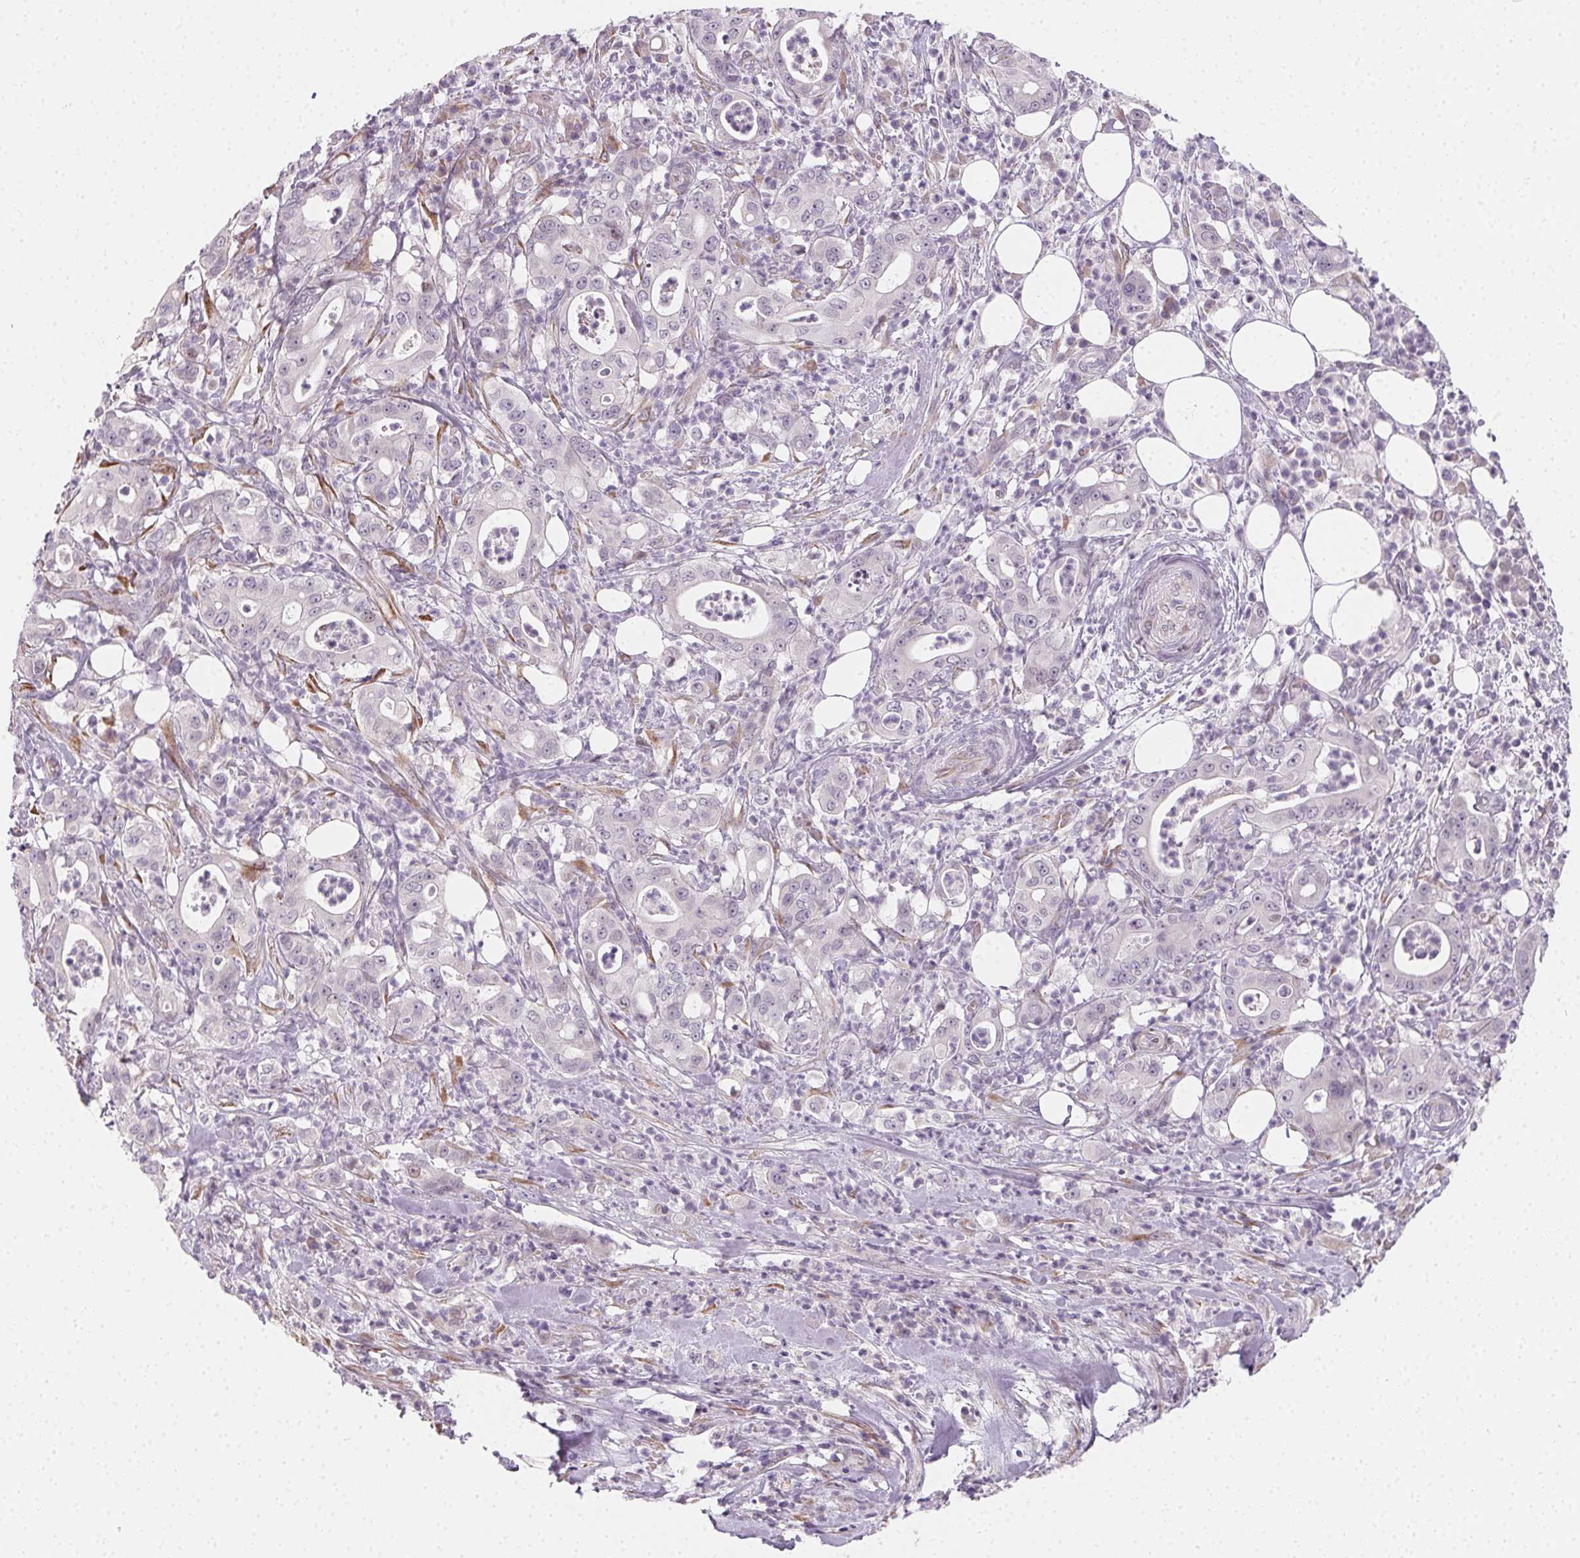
{"staining": {"intensity": "negative", "quantity": "none", "location": "none"}, "tissue": "pancreatic cancer", "cell_type": "Tumor cells", "image_type": "cancer", "snomed": [{"axis": "morphology", "description": "Adenocarcinoma, NOS"}, {"axis": "topography", "description": "Pancreas"}], "caption": "A high-resolution photomicrograph shows immunohistochemistry staining of adenocarcinoma (pancreatic), which displays no significant positivity in tumor cells. The staining is performed using DAB brown chromogen with nuclei counter-stained in using hematoxylin.", "gene": "CCDC96", "patient": {"sex": "male", "age": 71}}